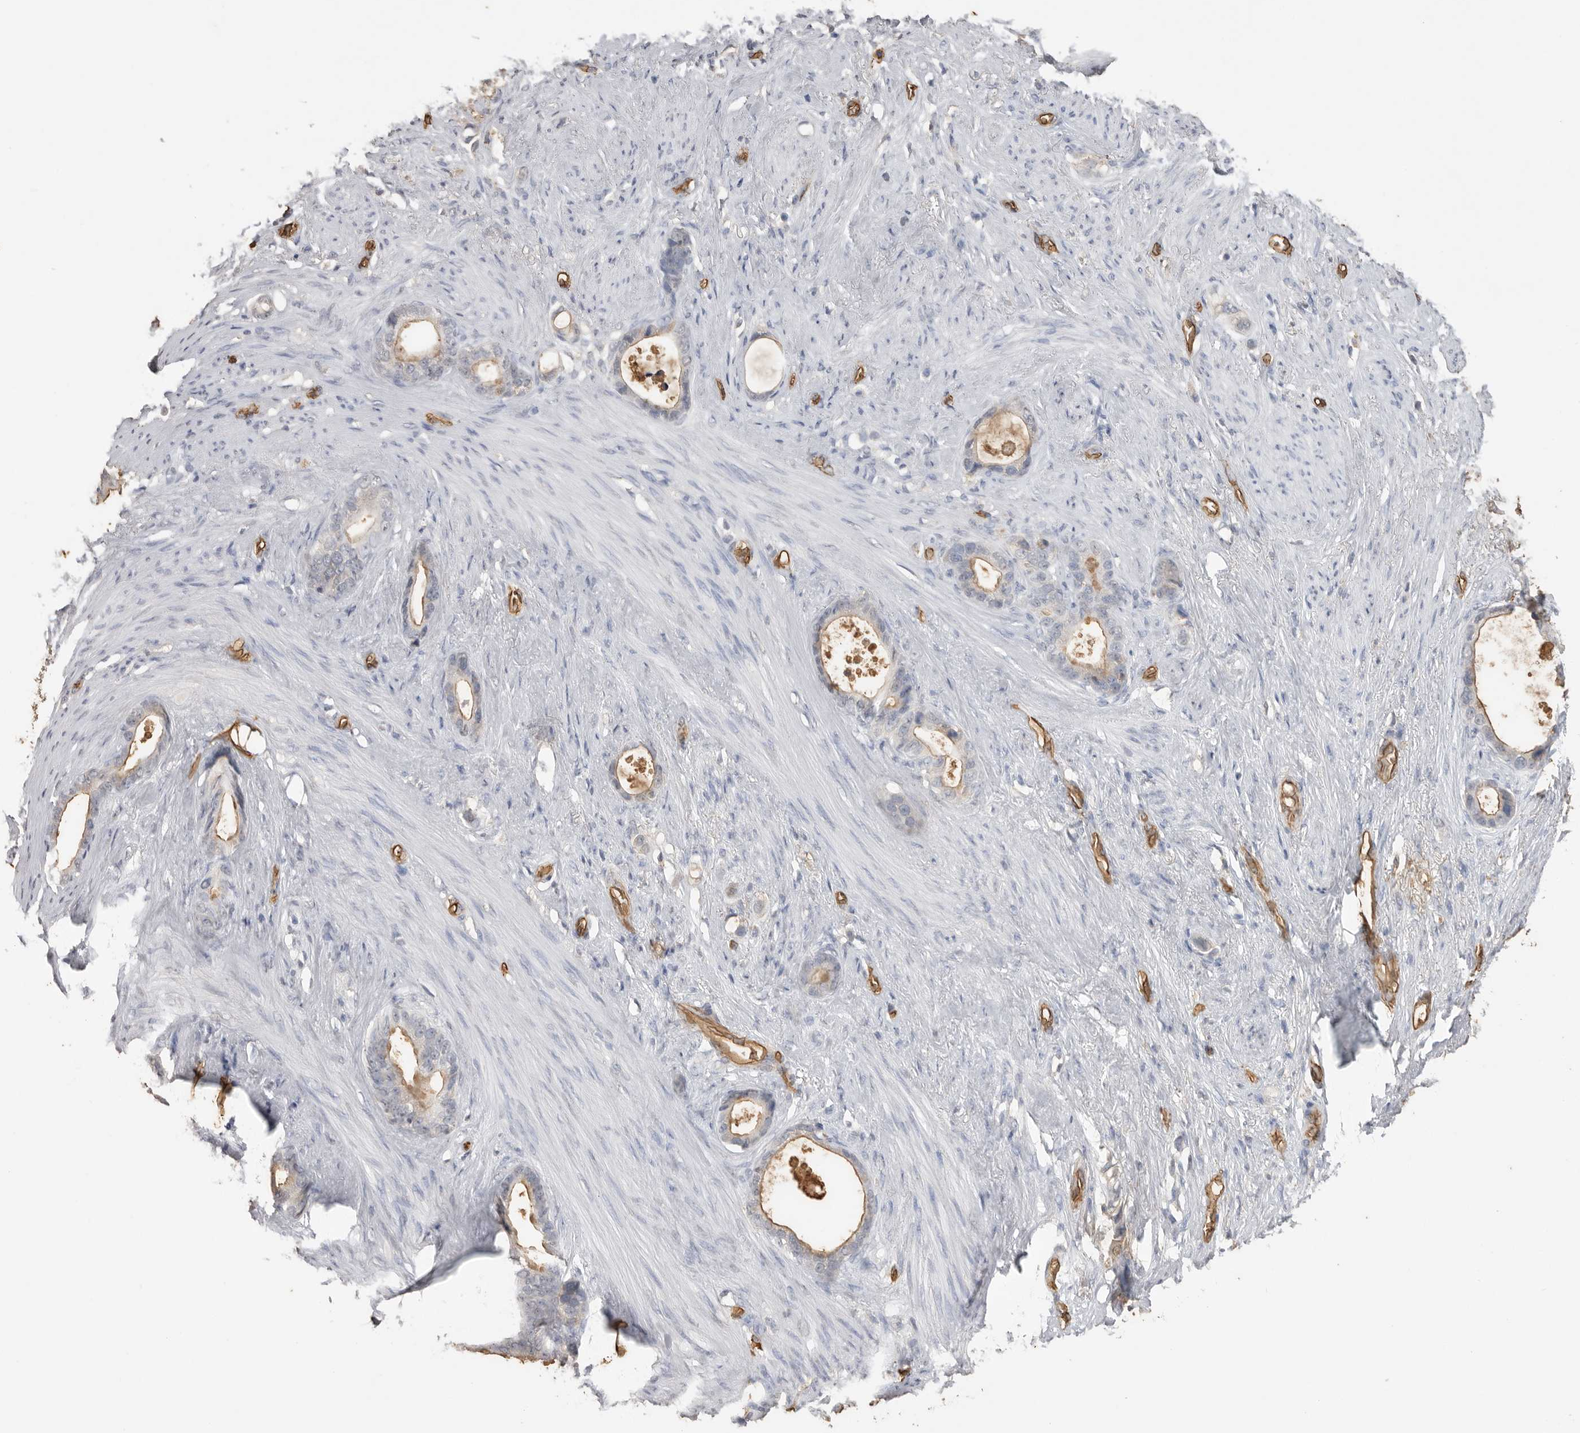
{"staining": {"intensity": "weak", "quantity": "<25%", "location": "cytoplasmic/membranous"}, "tissue": "stomach cancer", "cell_type": "Tumor cells", "image_type": "cancer", "snomed": [{"axis": "morphology", "description": "Adenocarcinoma, NOS"}, {"axis": "topography", "description": "Stomach"}], "caption": "Human stomach cancer stained for a protein using immunohistochemistry exhibits no staining in tumor cells.", "gene": "IL27", "patient": {"sex": "female", "age": 75}}